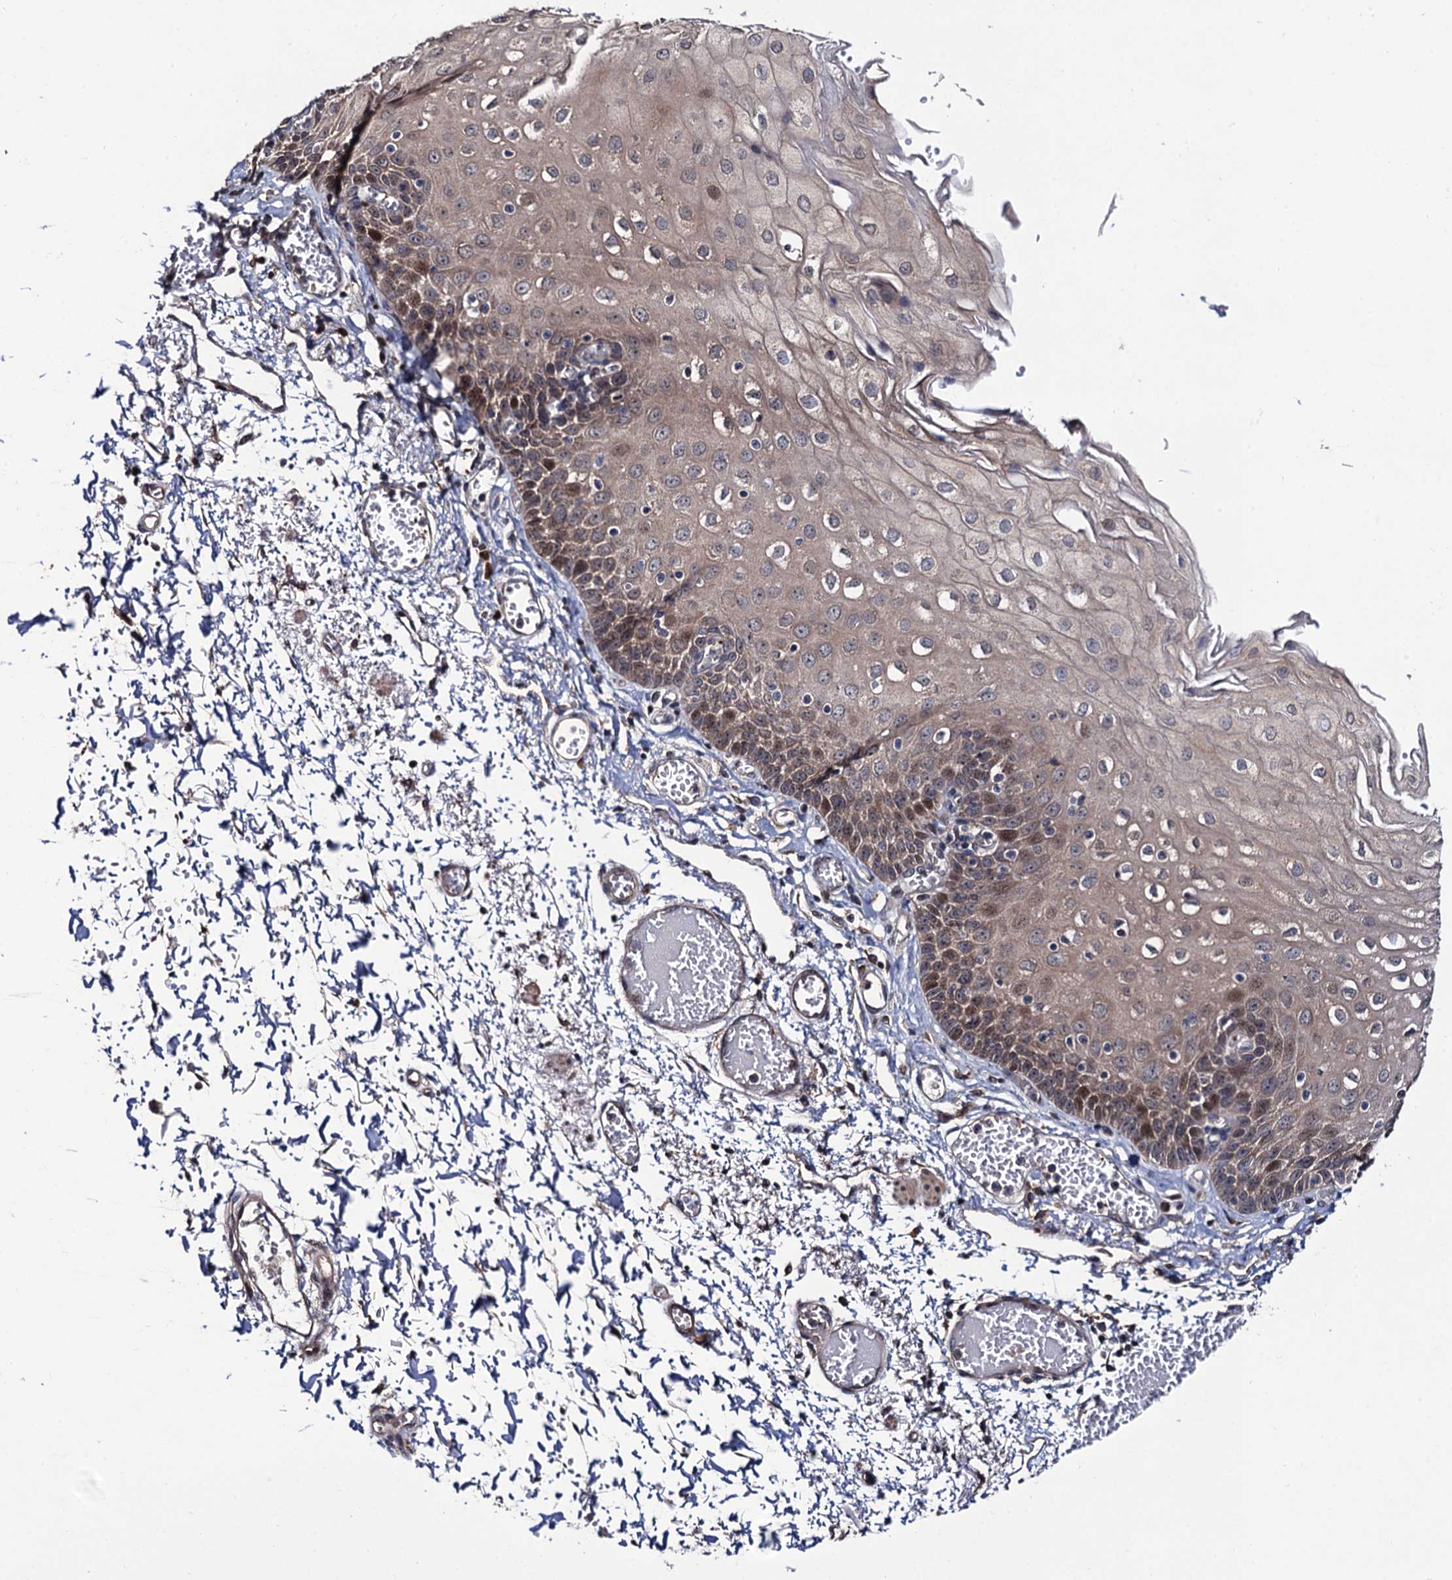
{"staining": {"intensity": "weak", "quantity": ">75%", "location": "cytoplasmic/membranous,nuclear"}, "tissue": "esophagus", "cell_type": "Squamous epithelial cells", "image_type": "normal", "snomed": [{"axis": "morphology", "description": "Normal tissue, NOS"}, {"axis": "topography", "description": "Esophagus"}], "caption": "Immunohistochemistry image of normal esophagus stained for a protein (brown), which displays low levels of weak cytoplasmic/membranous,nuclear positivity in approximately >75% of squamous epithelial cells.", "gene": "LRRC63", "patient": {"sex": "male", "age": 81}}